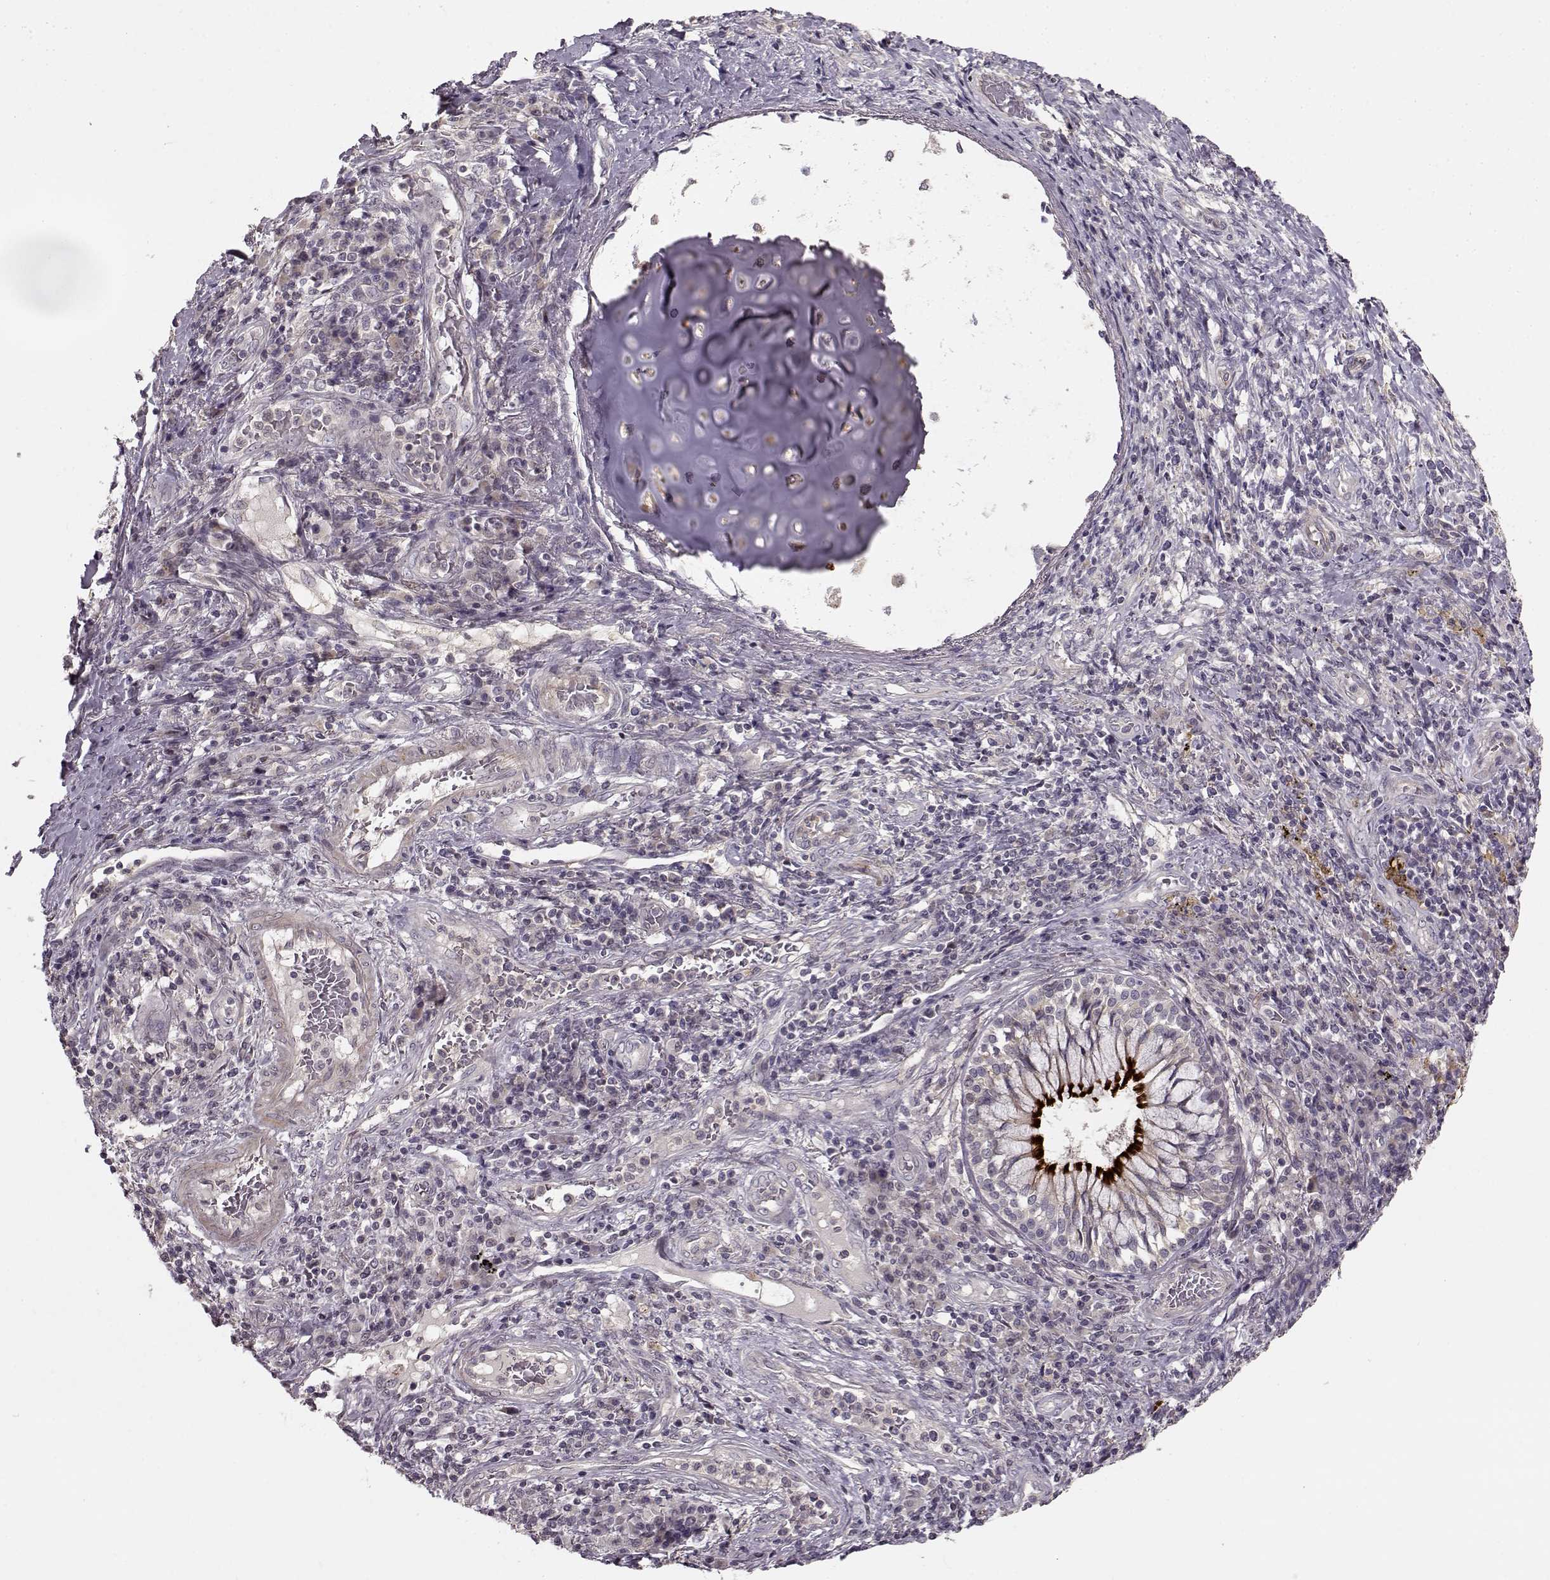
{"staining": {"intensity": "weak", "quantity": "25%-75%", "location": "cytoplasmic/membranous"}, "tissue": "lung cancer", "cell_type": "Tumor cells", "image_type": "cancer", "snomed": [{"axis": "morphology", "description": "Normal tissue, NOS"}, {"axis": "morphology", "description": "Squamous cell carcinoma, NOS"}, {"axis": "topography", "description": "Bronchus"}, {"axis": "topography", "description": "Lung"}], "caption": "Immunohistochemistry (IHC) photomicrograph of neoplastic tissue: lung squamous cell carcinoma stained using immunohistochemistry displays low levels of weak protein expression localized specifically in the cytoplasmic/membranous of tumor cells, appearing as a cytoplasmic/membranous brown color.", "gene": "MTR", "patient": {"sex": "male", "age": 64}}